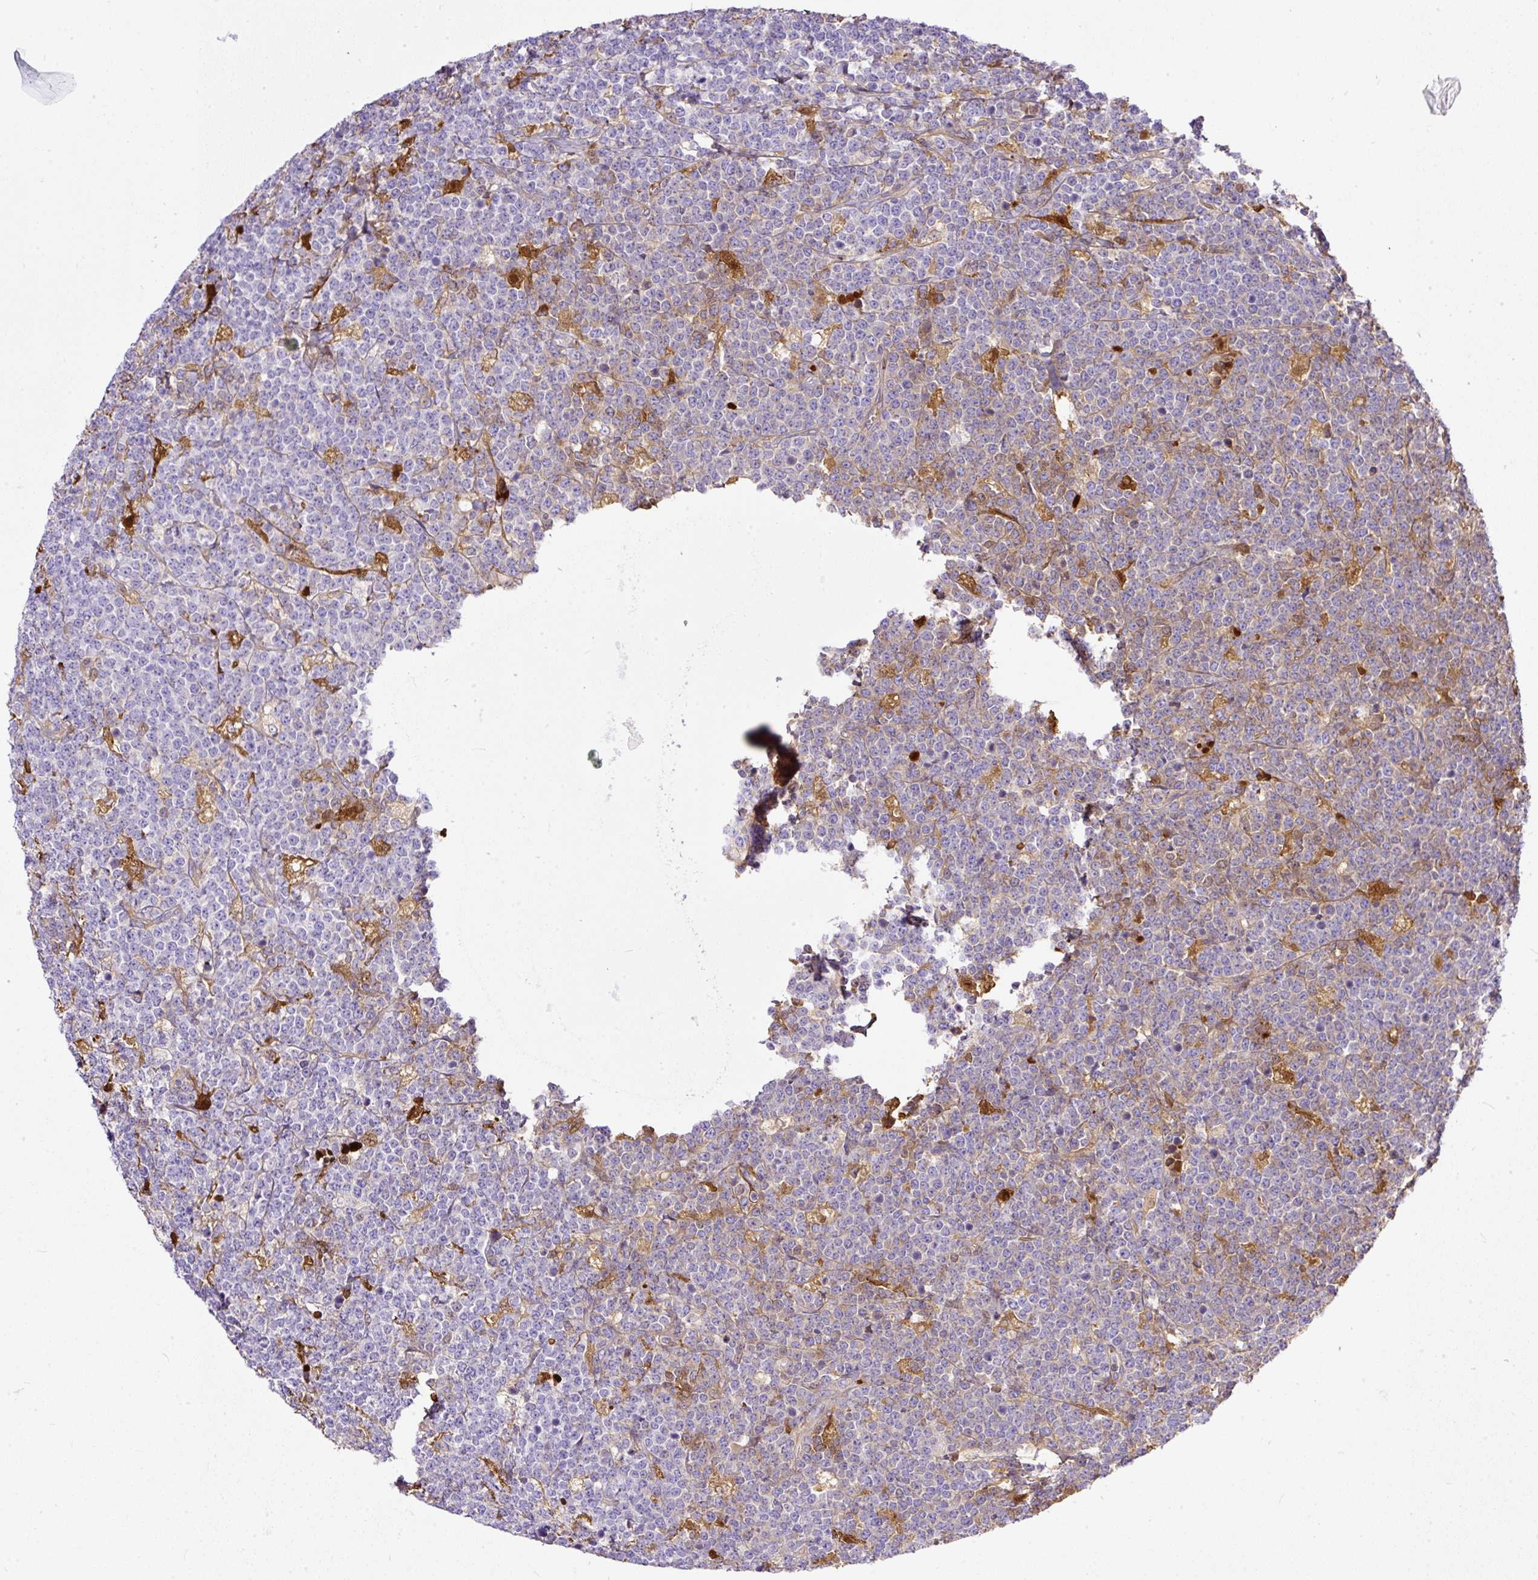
{"staining": {"intensity": "negative", "quantity": "none", "location": "none"}, "tissue": "lymphoma", "cell_type": "Tumor cells", "image_type": "cancer", "snomed": [{"axis": "morphology", "description": "Malignant lymphoma, non-Hodgkin's type, High grade"}, {"axis": "topography", "description": "Small intestine"}, {"axis": "topography", "description": "Colon"}], "caption": "Micrograph shows no significant protein positivity in tumor cells of lymphoma.", "gene": "CLEC3B", "patient": {"sex": "male", "age": 8}}